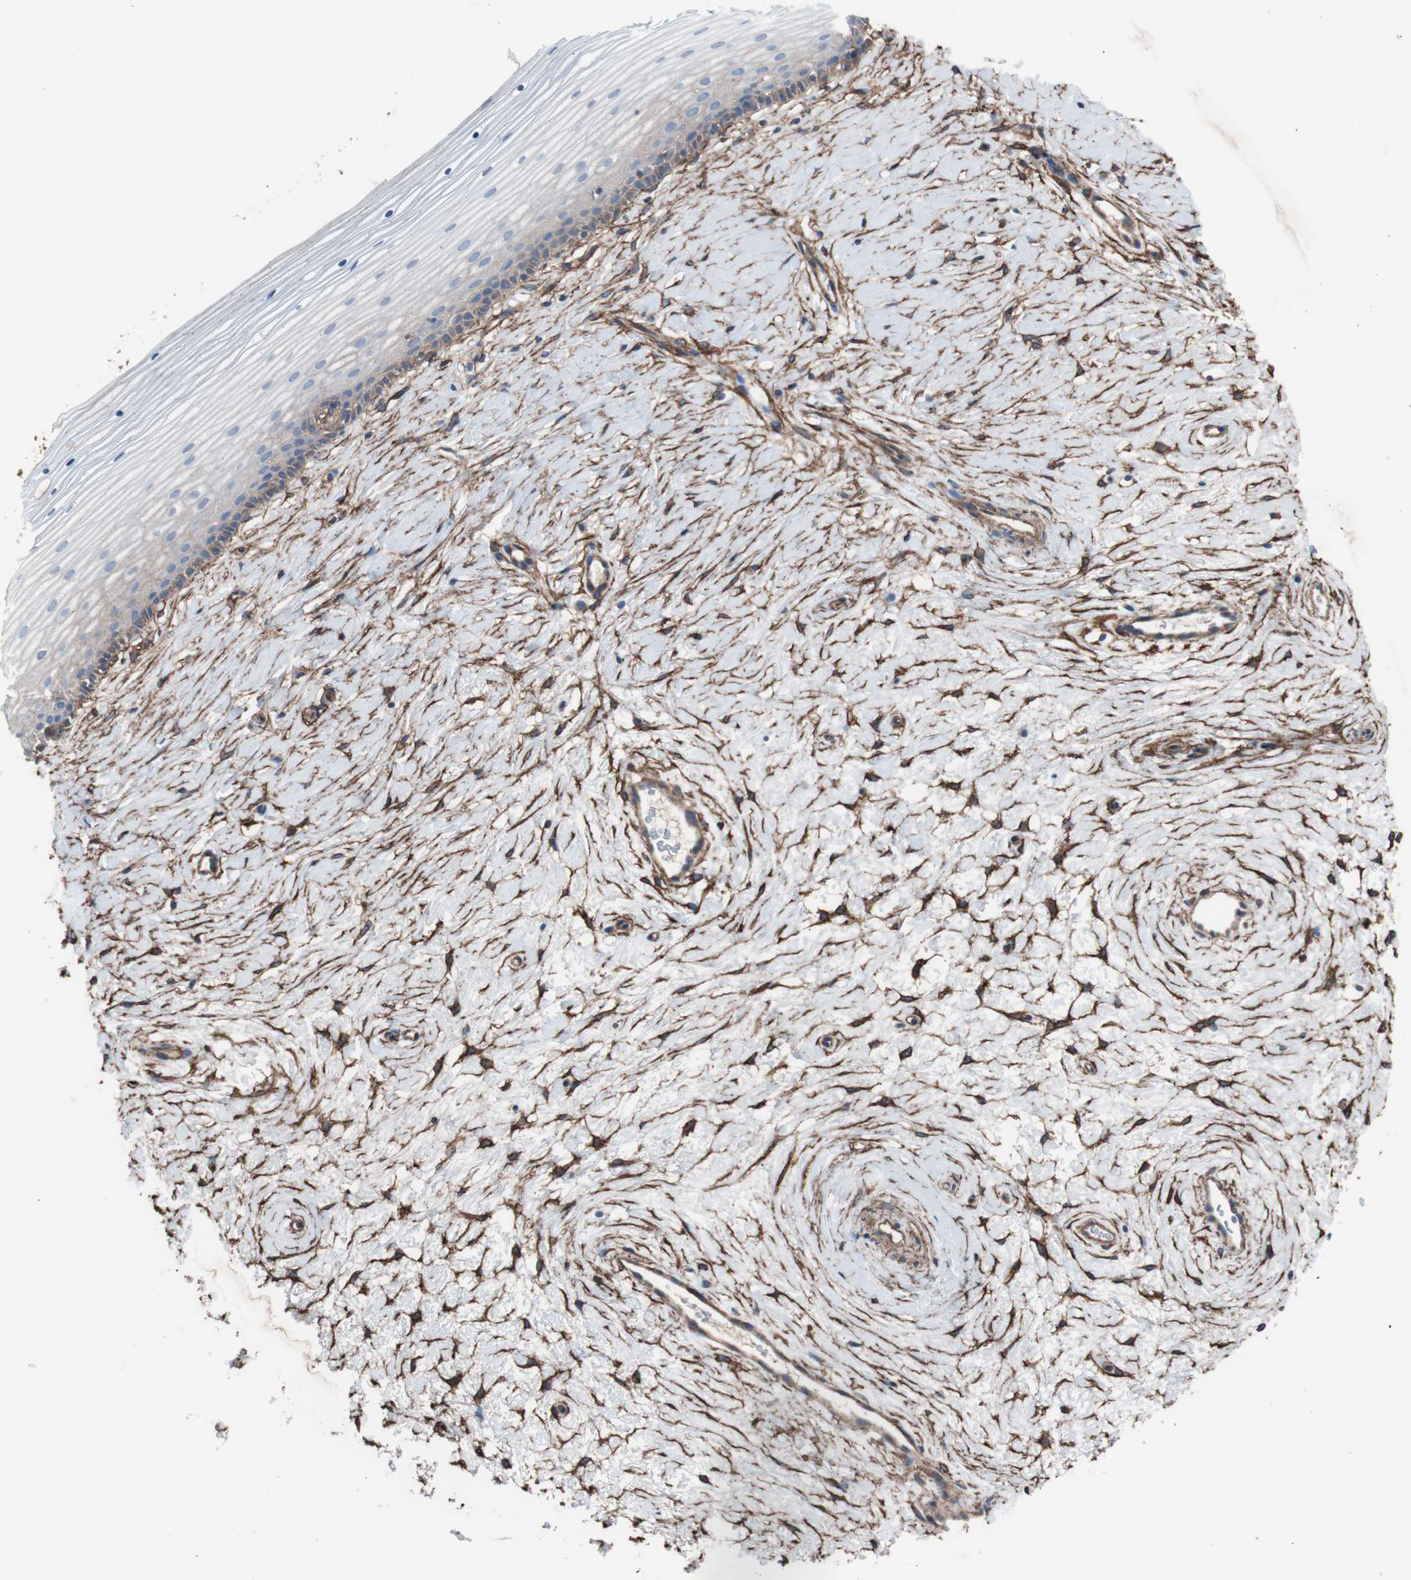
{"staining": {"intensity": "weak", "quantity": "25%-75%", "location": "cytoplasmic/membranous"}, "tissue": "cervix", "cell_type": "Glandular cells", "image_type": "normal", "snomed": [{"axis": "morphology", "description": "Normal tissue, NOS"}, {"axis": "topography", "description": "Cervix"}], "caption": "Approximately 25%-75% of glandular cells in normal human cervix show weak cytoplasmic/membranous protein staining as visualized by brown immunohistochemical staining.", "gene": "CD81", "patient": {"sex": "female", "age": 39}}